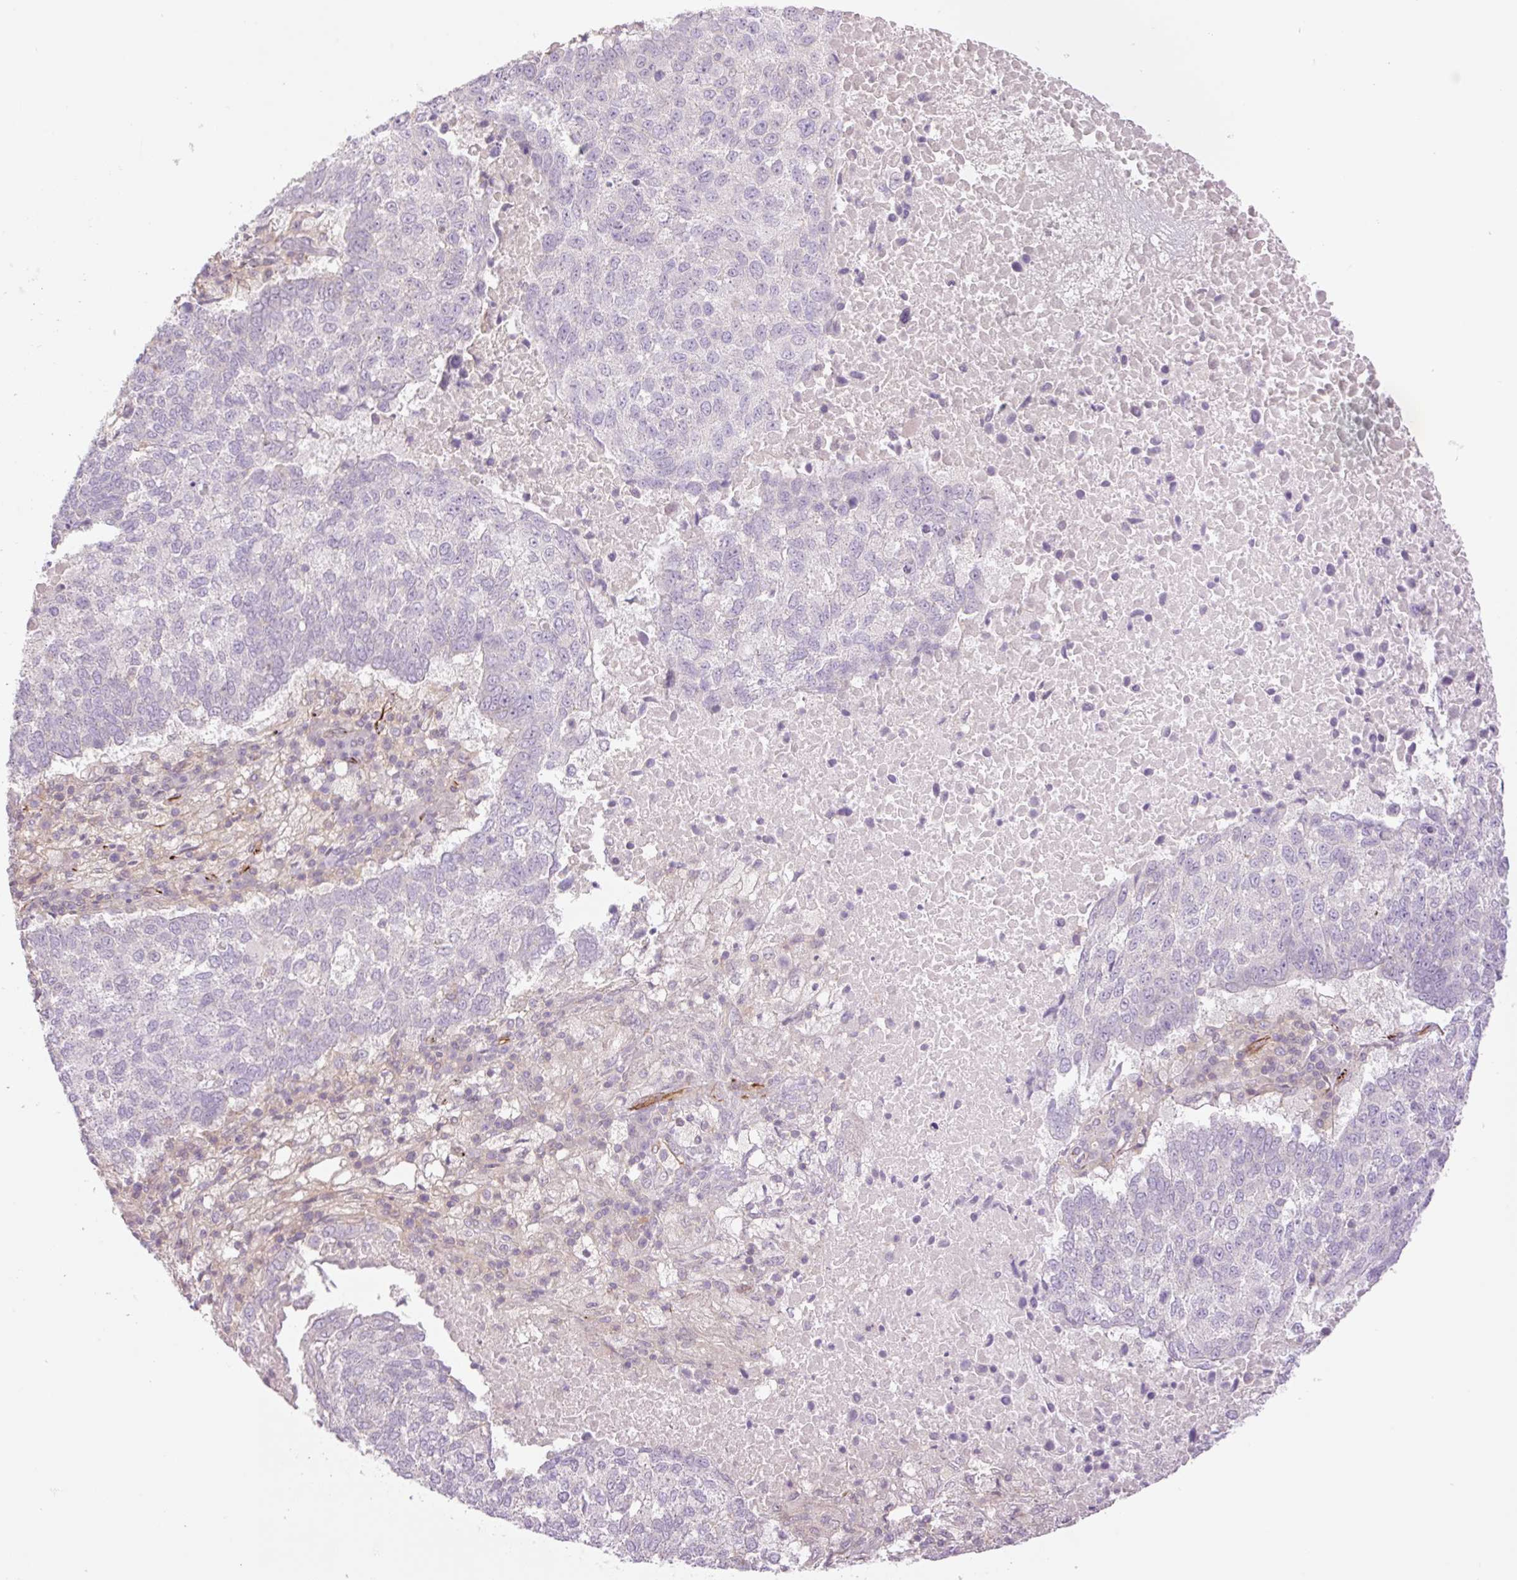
{"staining": {"intensity": "negative", "quantity": "none", "location": "none"}, "tissue": "lung cancer", "cell_type": "Tumor cells", "image_type": "cancer", "snomed": [{"axis": "morphology", "description": "Squamous cell carcinoma, NOS"}, {"axis": "topography", "description": "Lung"}], "caption": "Immunohistochemical staining of human lung cancer shows no significant positivity in tumor cells. Brightfield microscopy of IHC stained with DAB (3,3'-diaminobenzidine) (brown) and hematoxylin (blue), captured at high magnification.", "gene": "ZFYVE21", "patient": {"sex": "male", "age": 73}}